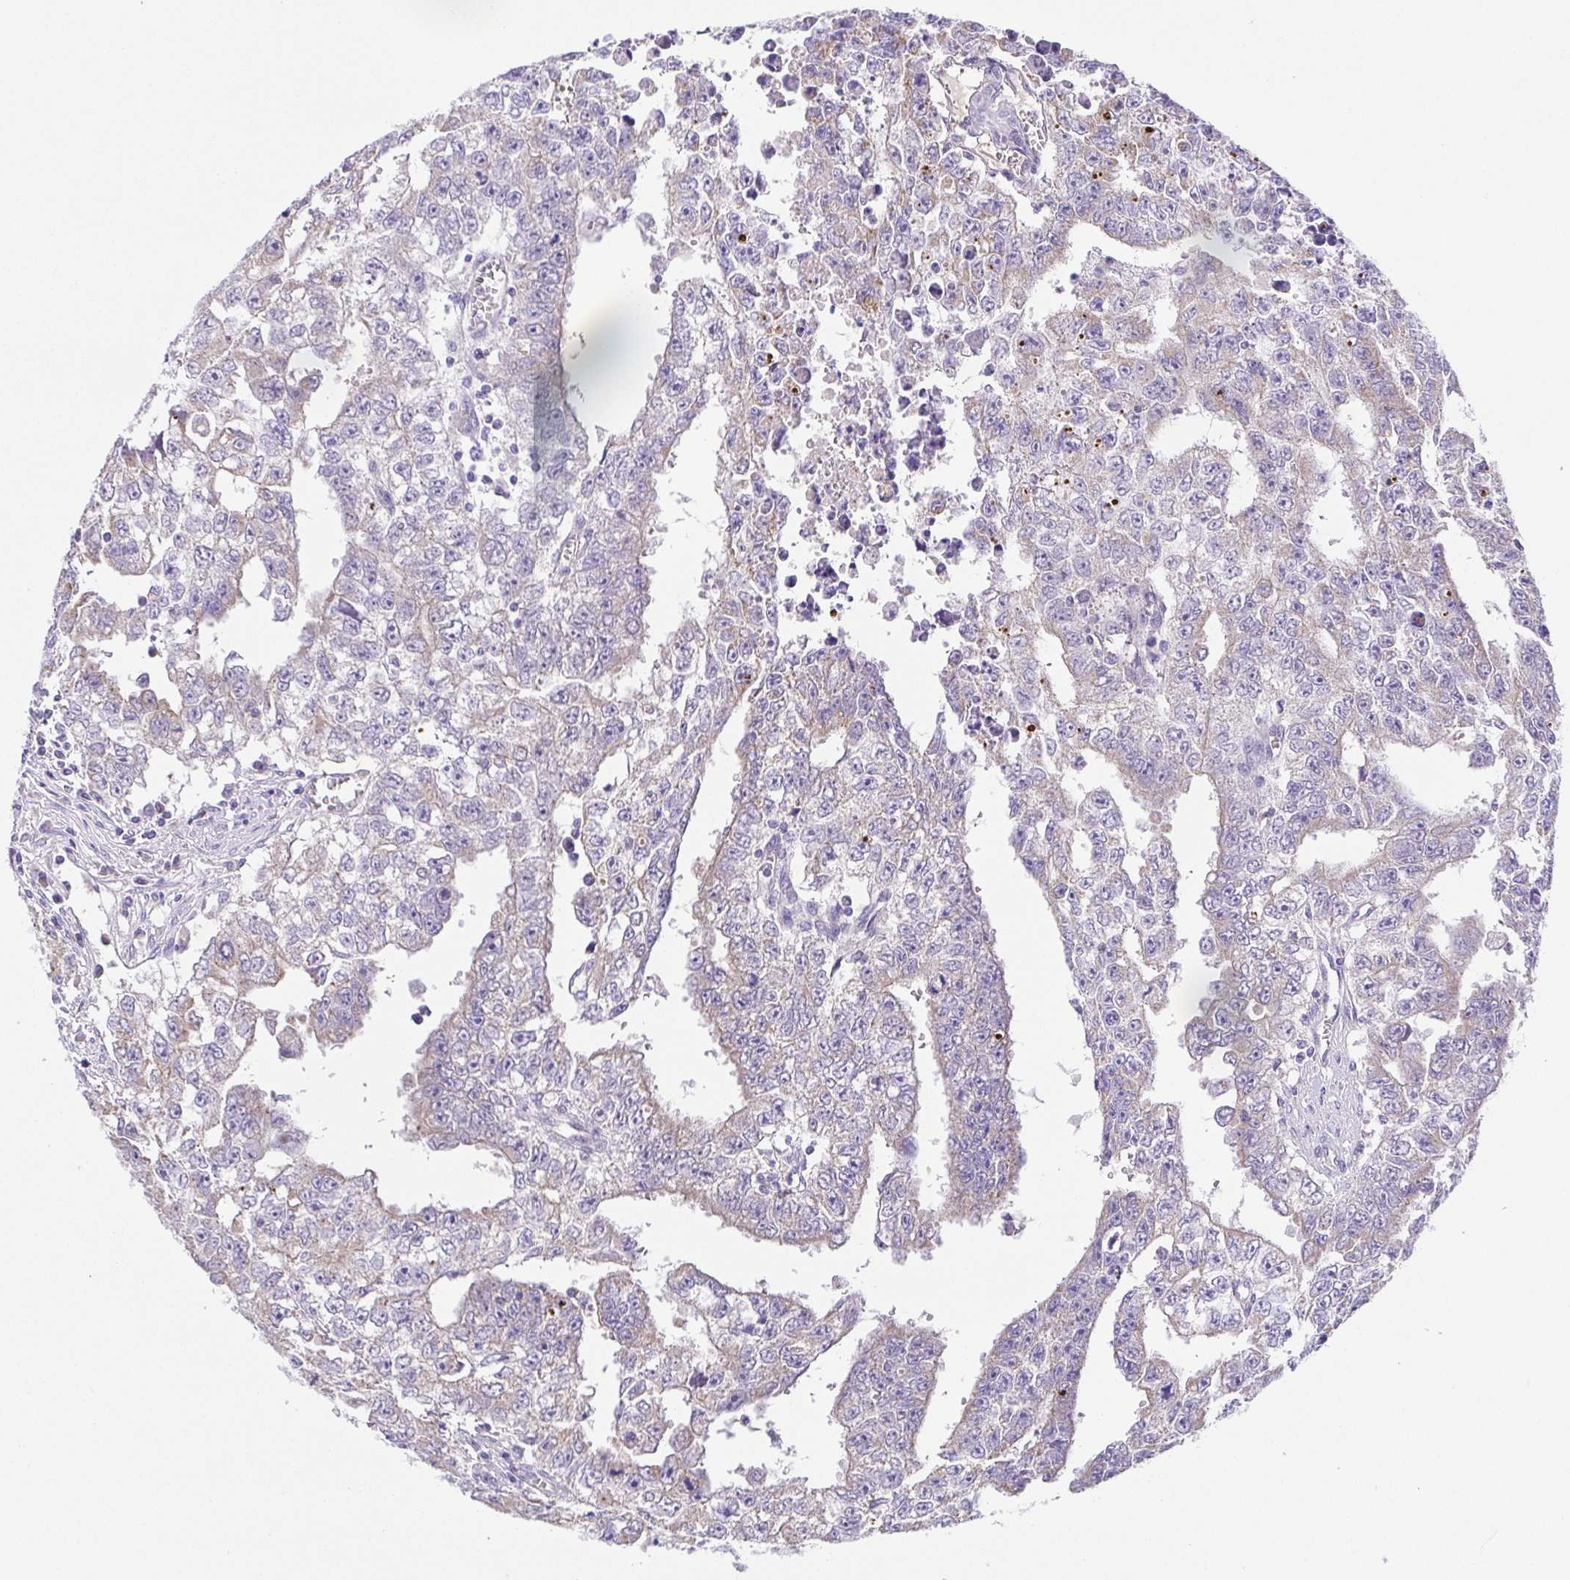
{"staining": {"intensity": "negative", "quantity": "none", "location": "none"}, "tissue": "testis cancer", "cell_type": "Tumor cells", "image_type": "cancer", "snomed": [{"axis": "morphology", "description": "Carcinoma, Embryonal, NOS"}, {"axis": "morphology", "description": "Teratoma, malignant, NOS"}, {"axis": "topography", "description": "Testis"}], "caption": "This is an immunohistochemistry image of testis embryonal carcinoma. There is no expression in tumor cells.", "gene": "SLC13A1", "patient": {"sex": "male", "age": 24}}